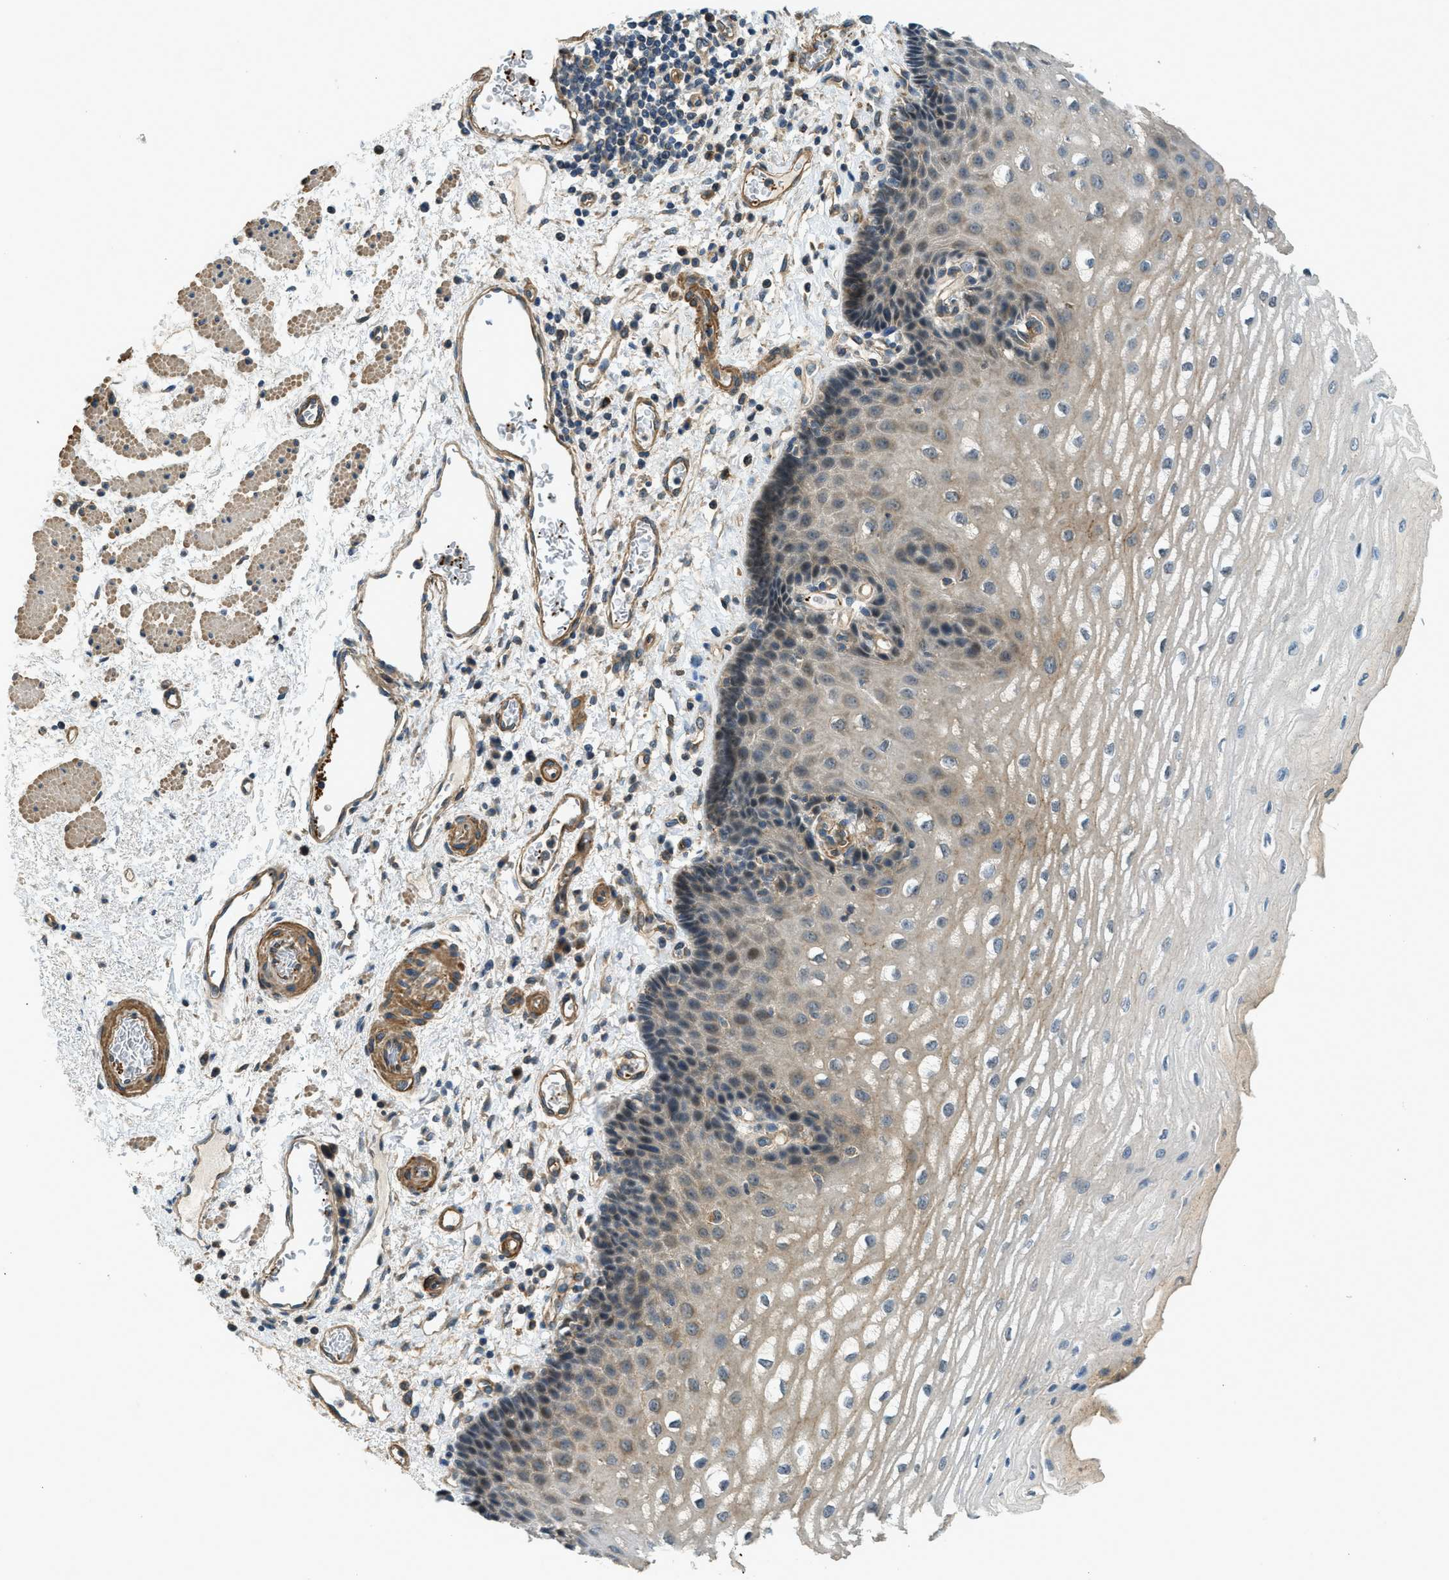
{"staining": {"intensity": "weak", "quantity": "25%-75%", "location": "cytoplasmic/membranous"}, "tissue": "esophagus", "cell_type": "Squamous epithelial cells", "image_type": "normal", "snomed": [{"axis": "morphology", "description": "Normal tissue, NOS"}, {"axis": "topography", "description": "Esophagus"}], "caption": "Squamous epithelial cells exhibit low levels of weak cytoplasmic/membranous staining in about 25%-75% of cells in unremarkable esophagus.", "gene": "CGN", "patient": {"sex": "male", "age": 54}}